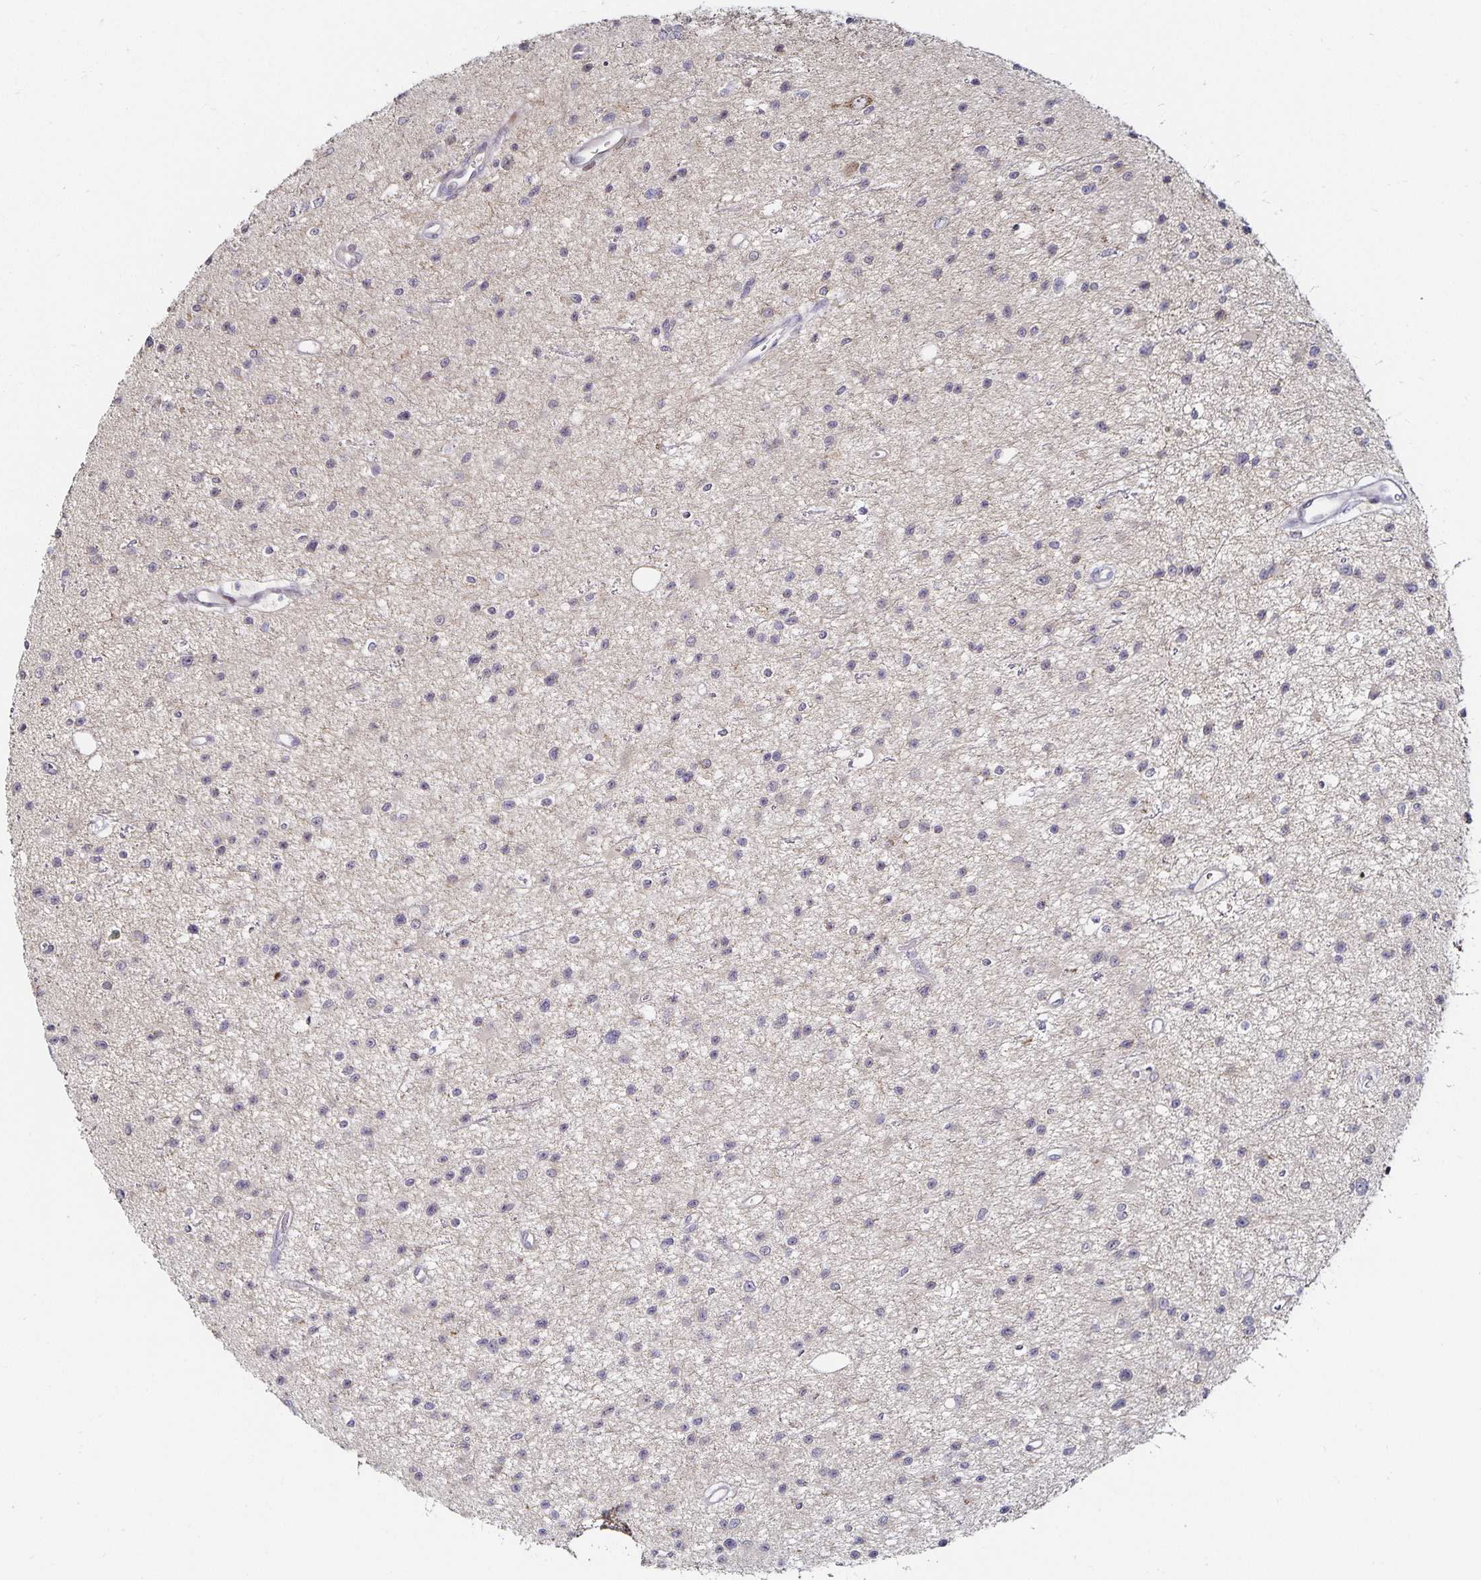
{"staining": {"intensity": "negative", "quantity": "none", "location": "none"}, "tissue": "glioma", "cell_type": "Tumor cells", "image_type": "cancer", "snomed": [{"axis": "morphology", "description": "Glioma, malignant, Low grade"}, {"axis": "topography", "description": "Brain"}], "caption": "Tumor cells are negative for brown protein staining in glioma.", "gene": "ANLN", "patient": {"sex": "male", "age": 43}}